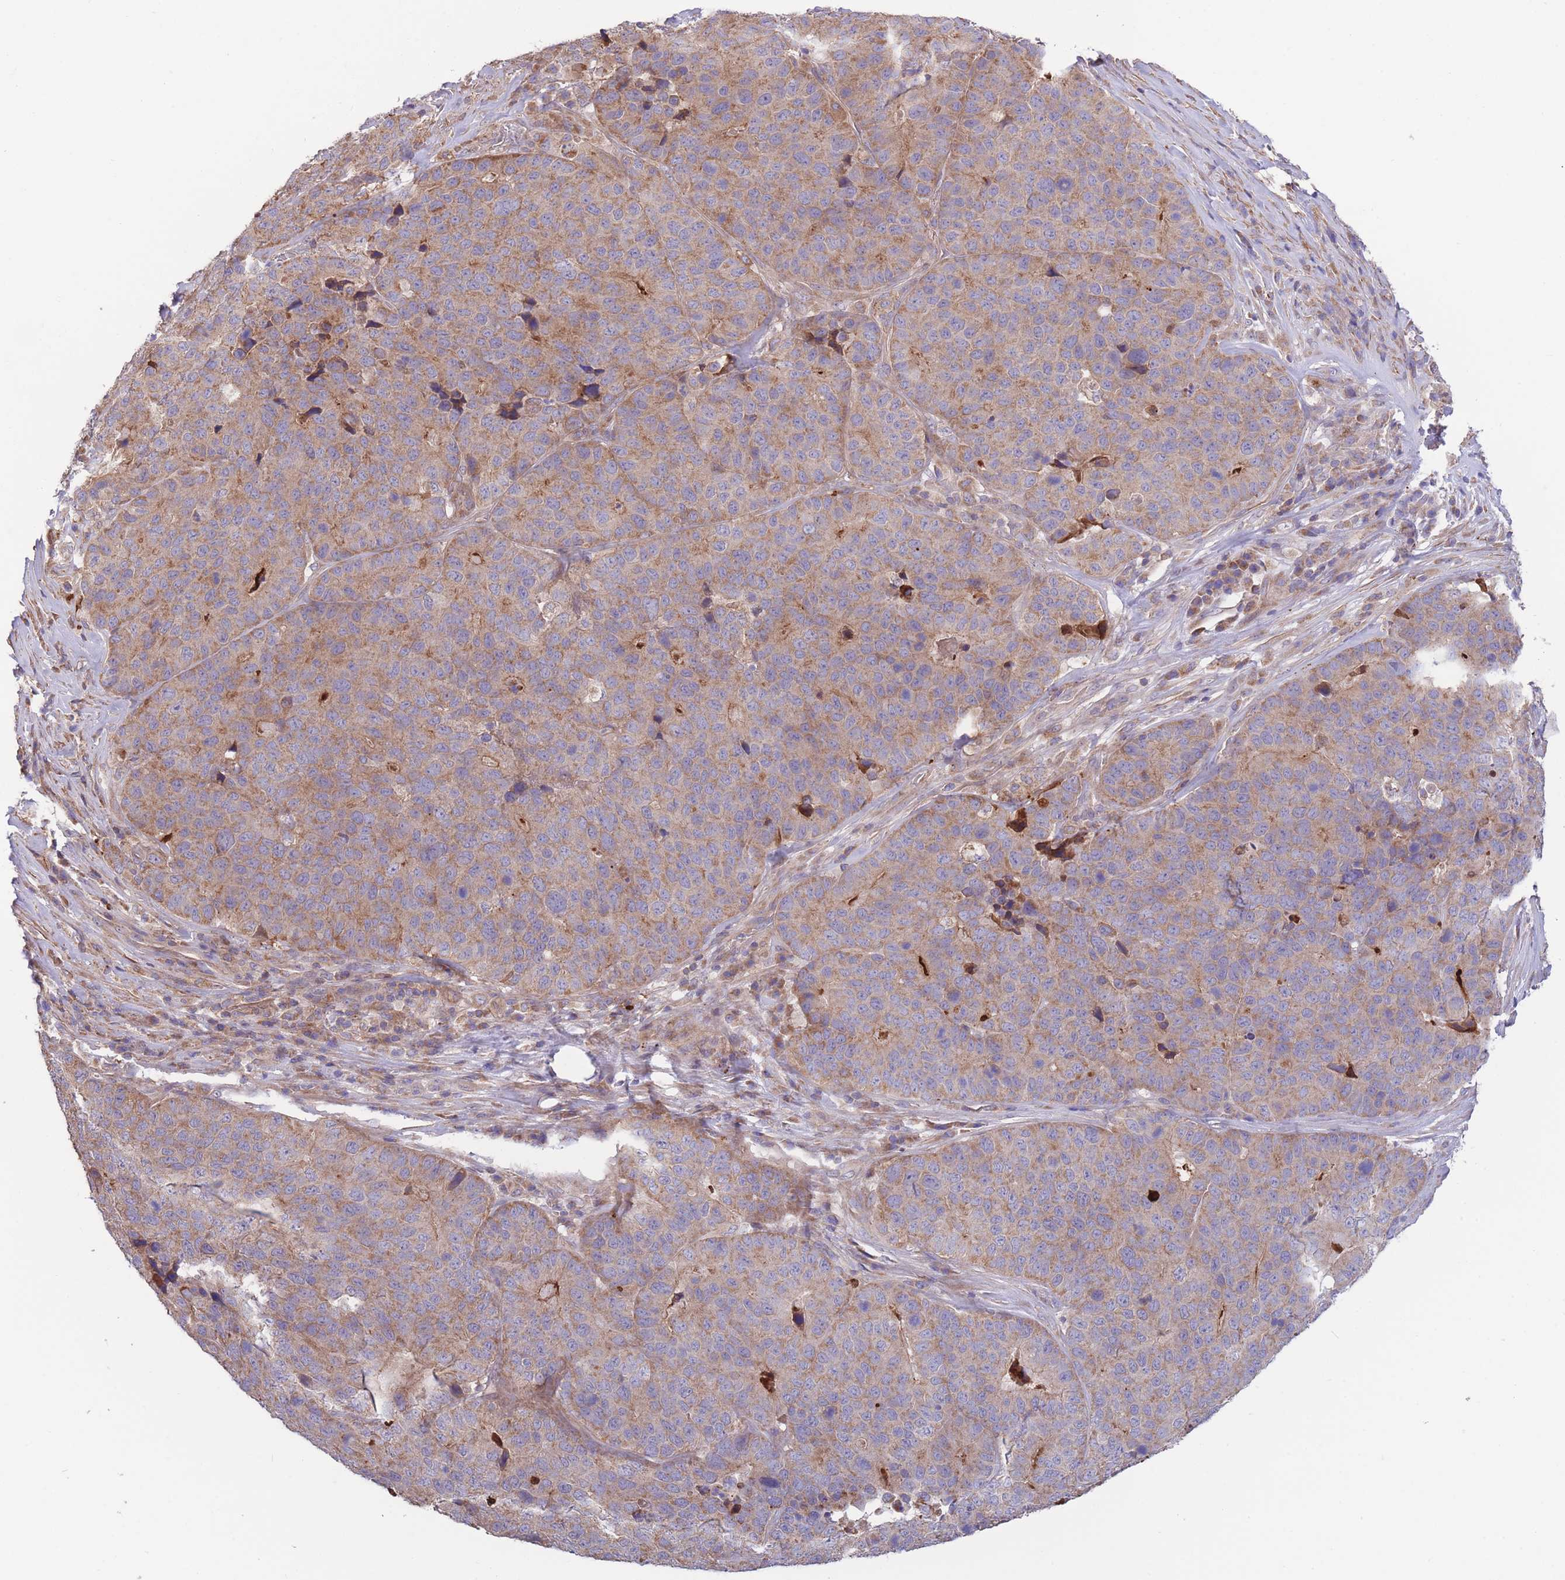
{"staining": {"intensity": "moderate", "quantity": ">75%", "location": "cytoplasmic/membranous"}, "tissue": "stomach cancer", "cell_type": "Tumor cells", "image_type": "cancer", "snomed": [{"axis": "morphology", "description": "Adenocarcinoma, NOS"}, {"axis": "topography", "description": "Stomach"}], "caption": "A high-resolution micrograph shows IHC staining of stomach cancer, which demonstrates moderate cytoplasmic/membranous staining in approximately >75% of tumor cells.", "gene": "ATP13A2", "patient": {"sex": "male", "age": 71}}